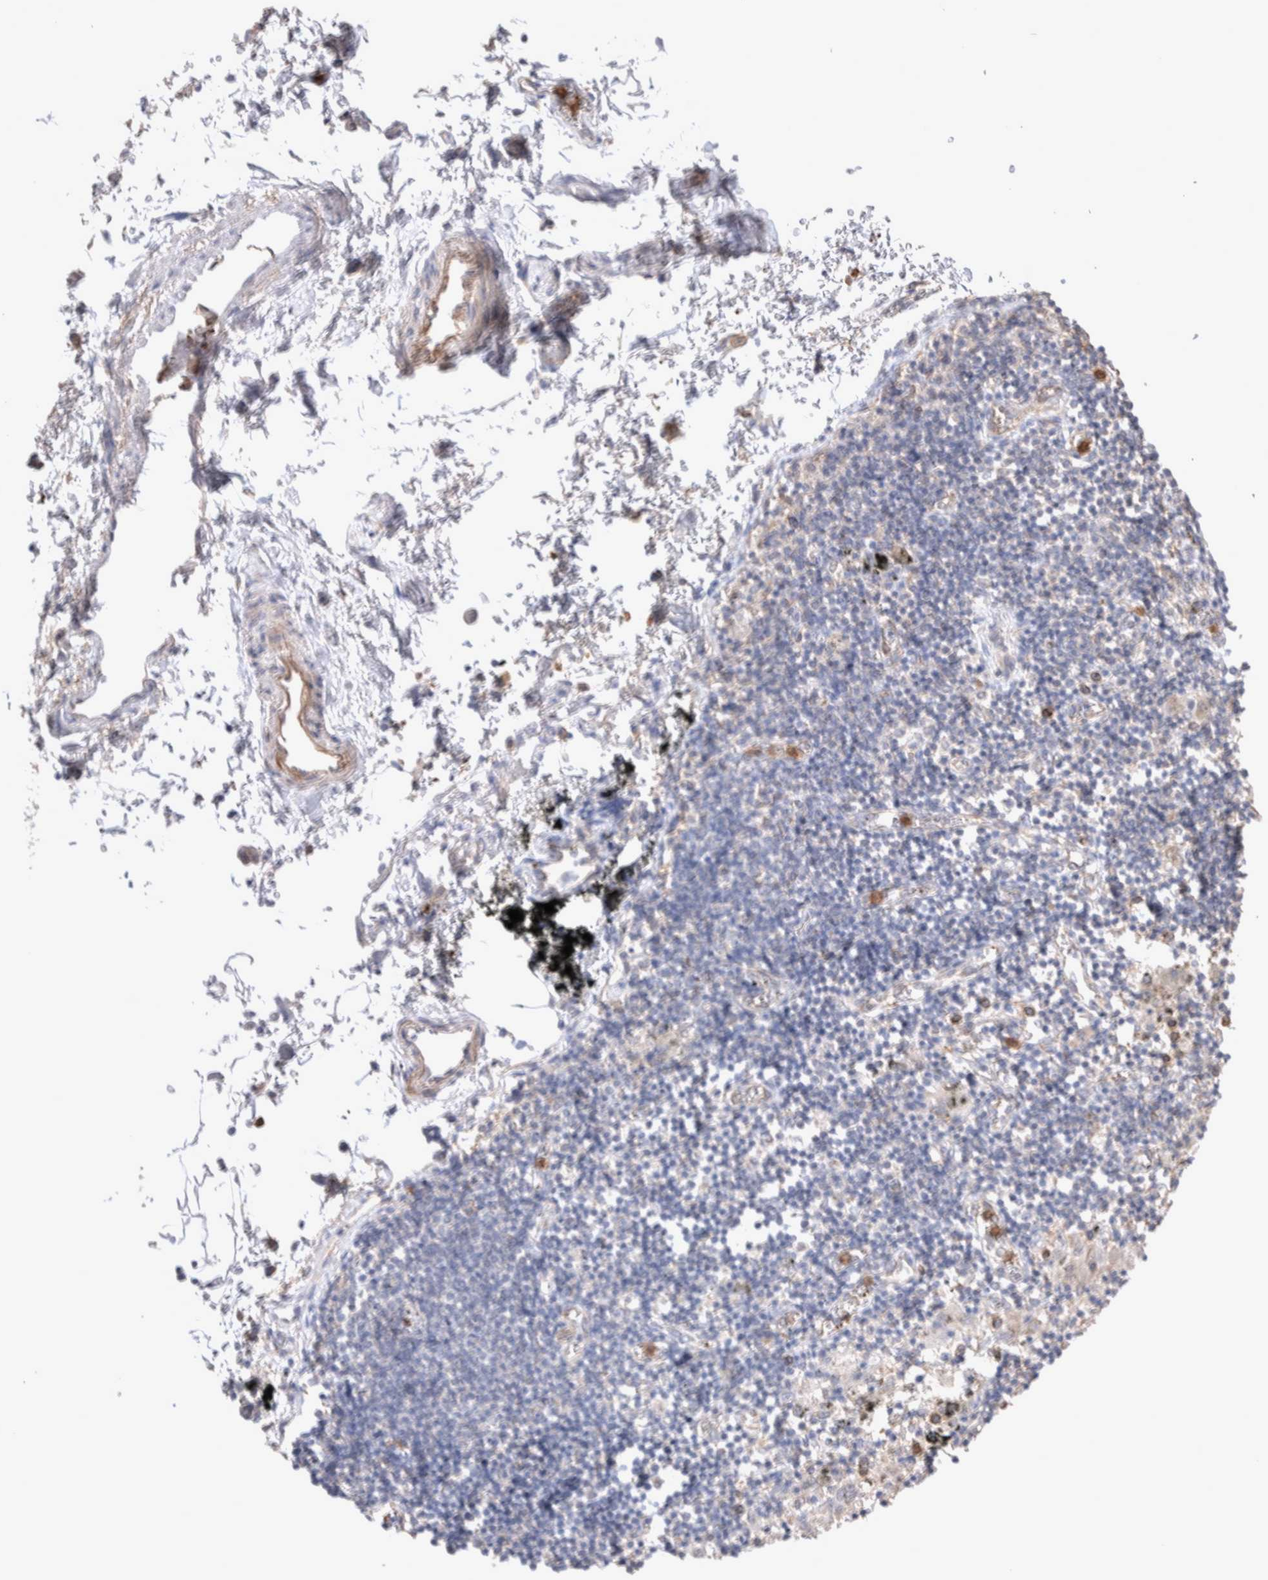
{"staining": {"intensity": "negative", "quantity": "none", "location": "none"}, "tissue": "adipose tissue", "cell_type": "Adipocytes", "image_type": "normal", "snomed": [{"axis": "morphology", "description": "Normal tissue, NOS"}, {"axis": "topography", "description": "Cartilage tissue"}, {"axis": "topography", "description": "Lung"}], "caption": "Adipocytes are negative for brown protein staining in benign adipose tissue. (Brightfield microscopy of DAB (3,3'-diaminobenzidine) IHC at high magnification).", "gene": "FFAR2", "patient": {"sex": "female", "age": 77}}